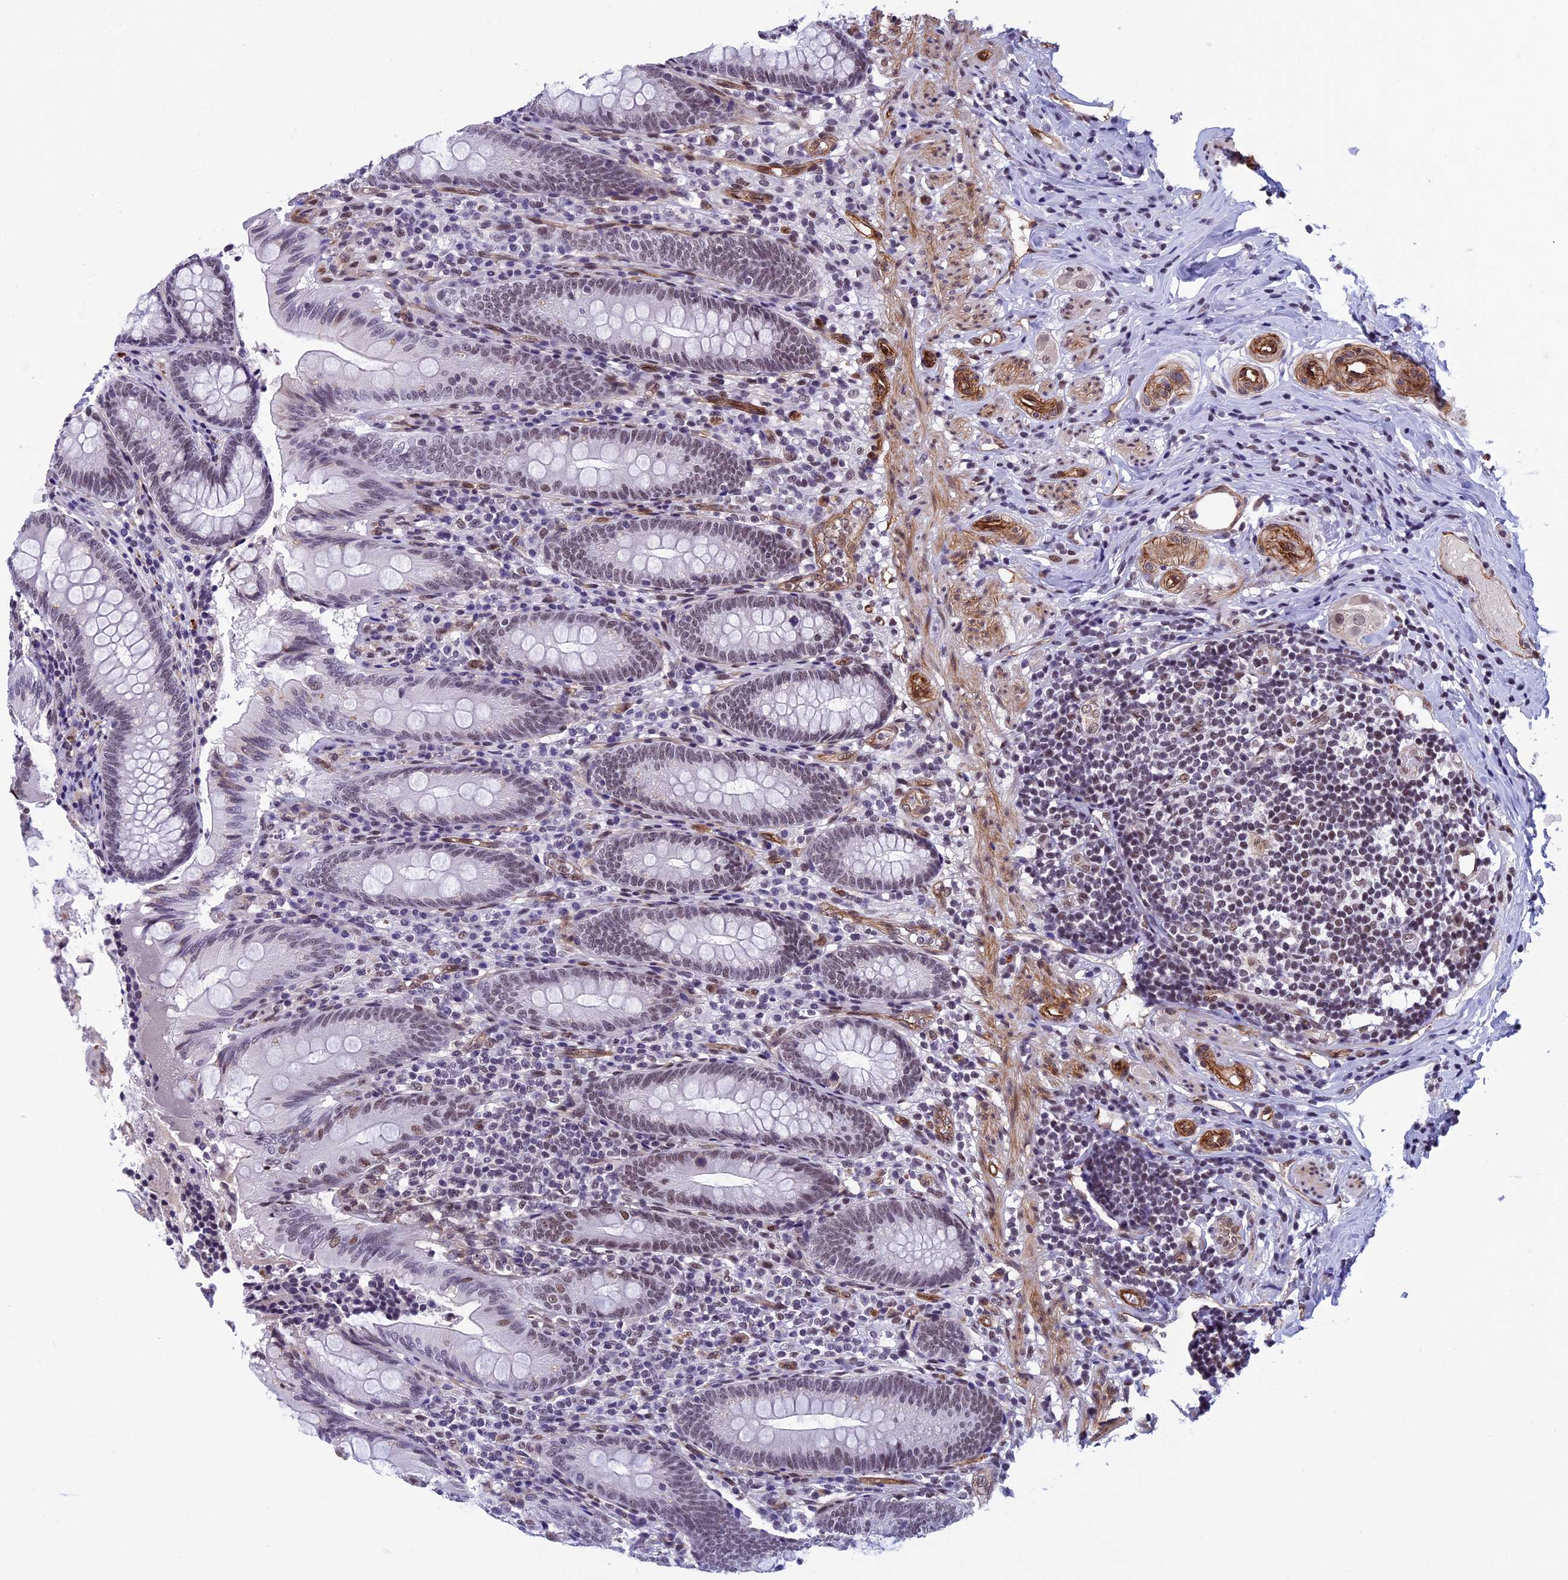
{"staining": {"intensity": "moderate", "quantity": "25%-75%", "location": "nuclear"}, "tissue": "appendix", "cell_type": "Glandular cells", "image_type": "normal", "snomed": [{"axis": "morphology", "description": "Normal tissue, NOS"}, {"axis": "topography", "description": "Appendix"}], "caption": "The immunohistochemical stain shows moderate nuclear positivity in glandular cells of unremarkable appendix. The protein of interest is stained brown, and the nuclei are stained in blue (DAB (3,3'-diaminobenzidine) IHC with brightfield microscopy, high magnification).", "gene": "NIPBL", "patient": {"sex": "male", "age": 55}}